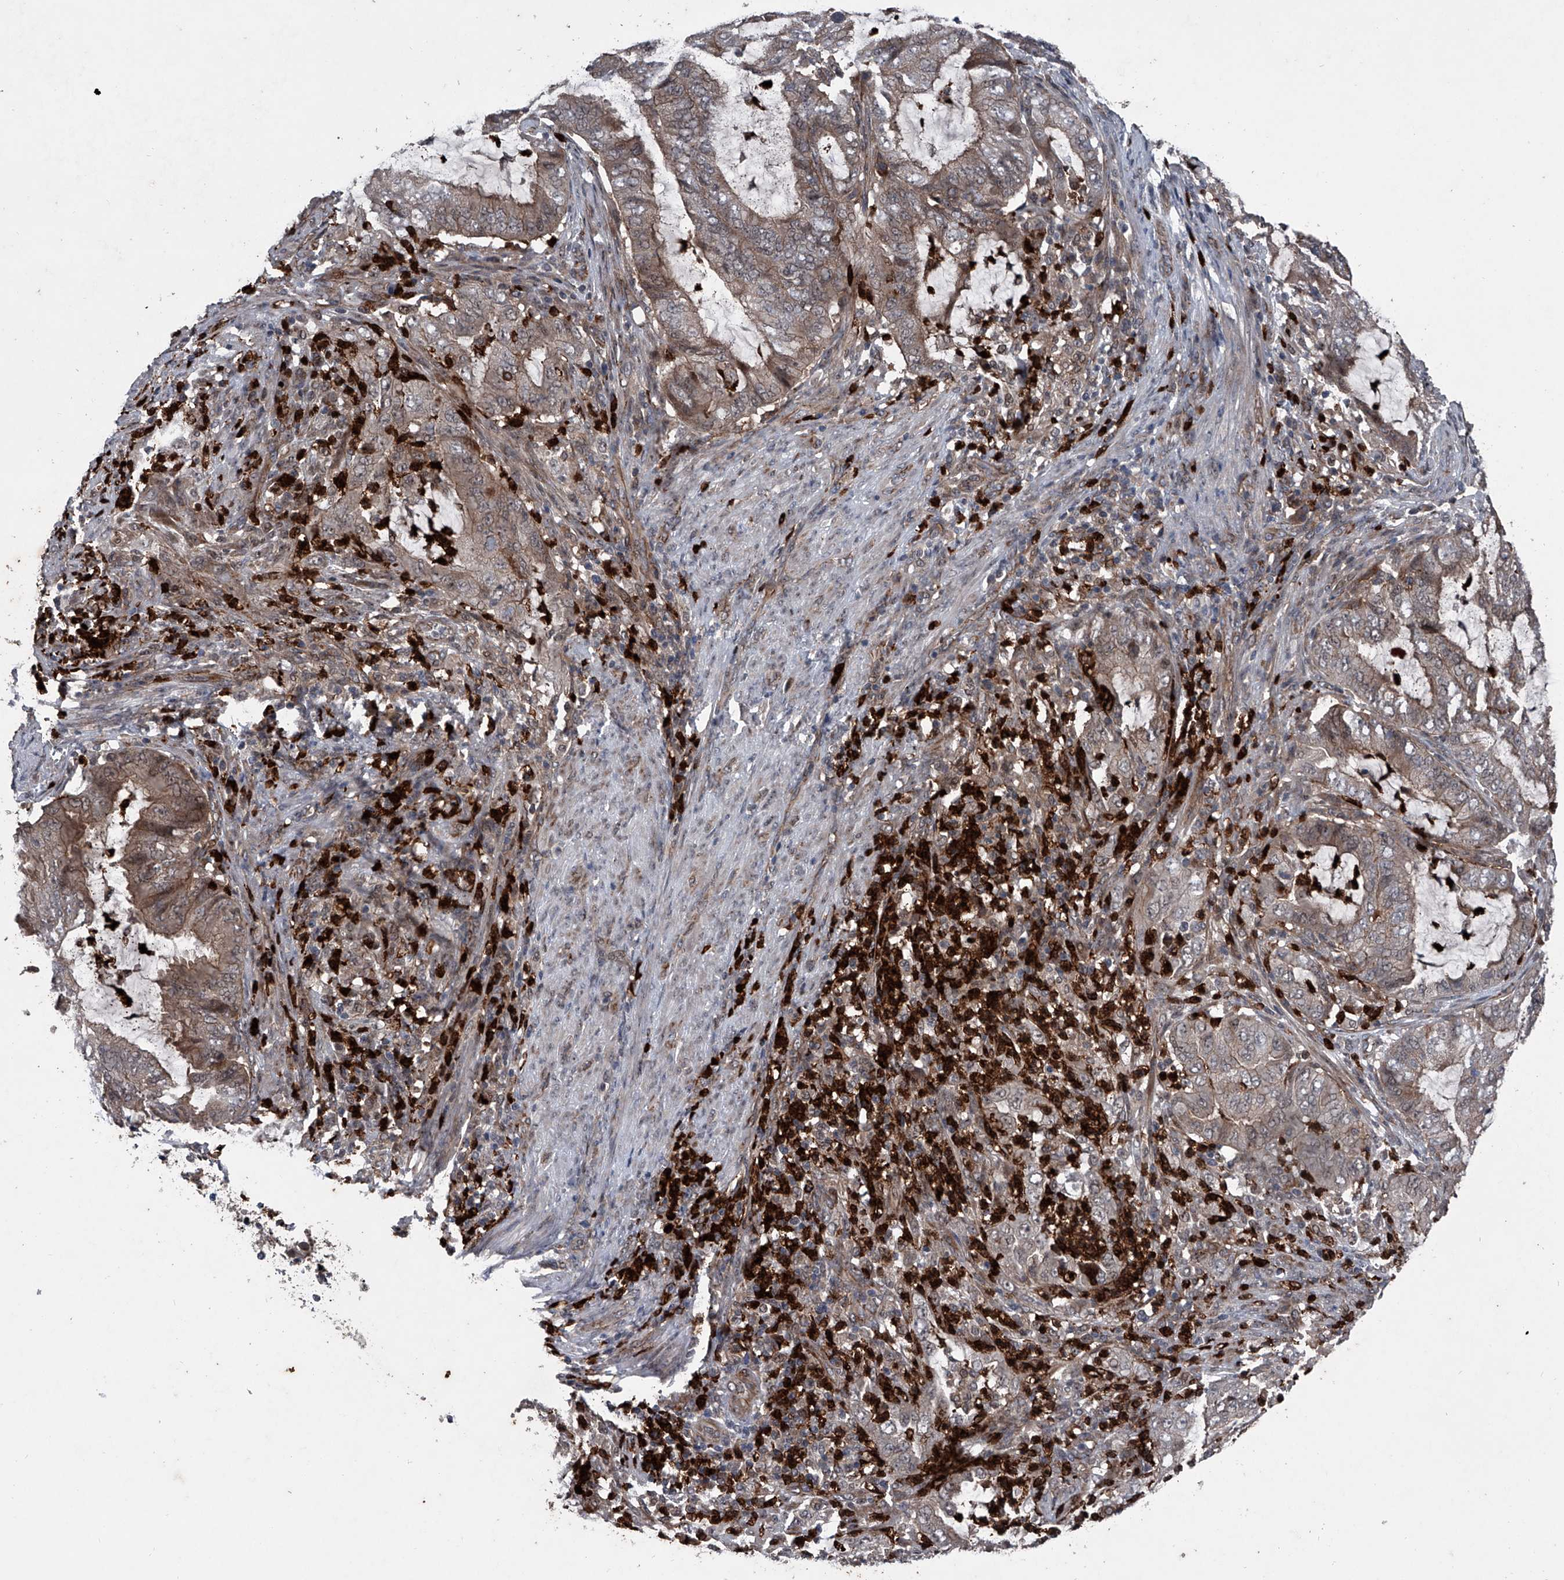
{"staining": {"intensity": "moderate", "quantity": ">75%", "location": "cytoplasmic/membranous"}, "tissue": "endometrial cancer", "cell_type": "Tumor cells", "image_type": "cancer", "snomed": [{"axis": "morphology", "description": "Adenocarcinoma, NOS"}, {"axis": "topography", "description": "Endometrium"}], "caption": "DAB (3,3'-diaminobenzidine) immunohistochemical staining of human endometrial cancer (adenocarcinoma) demonstrates moderate cytoplasmic/membranous protein staining in about >75% of tumor cells.", "gene": "MAPKAP1", "patient": {"sex": "female", "age": 51}}